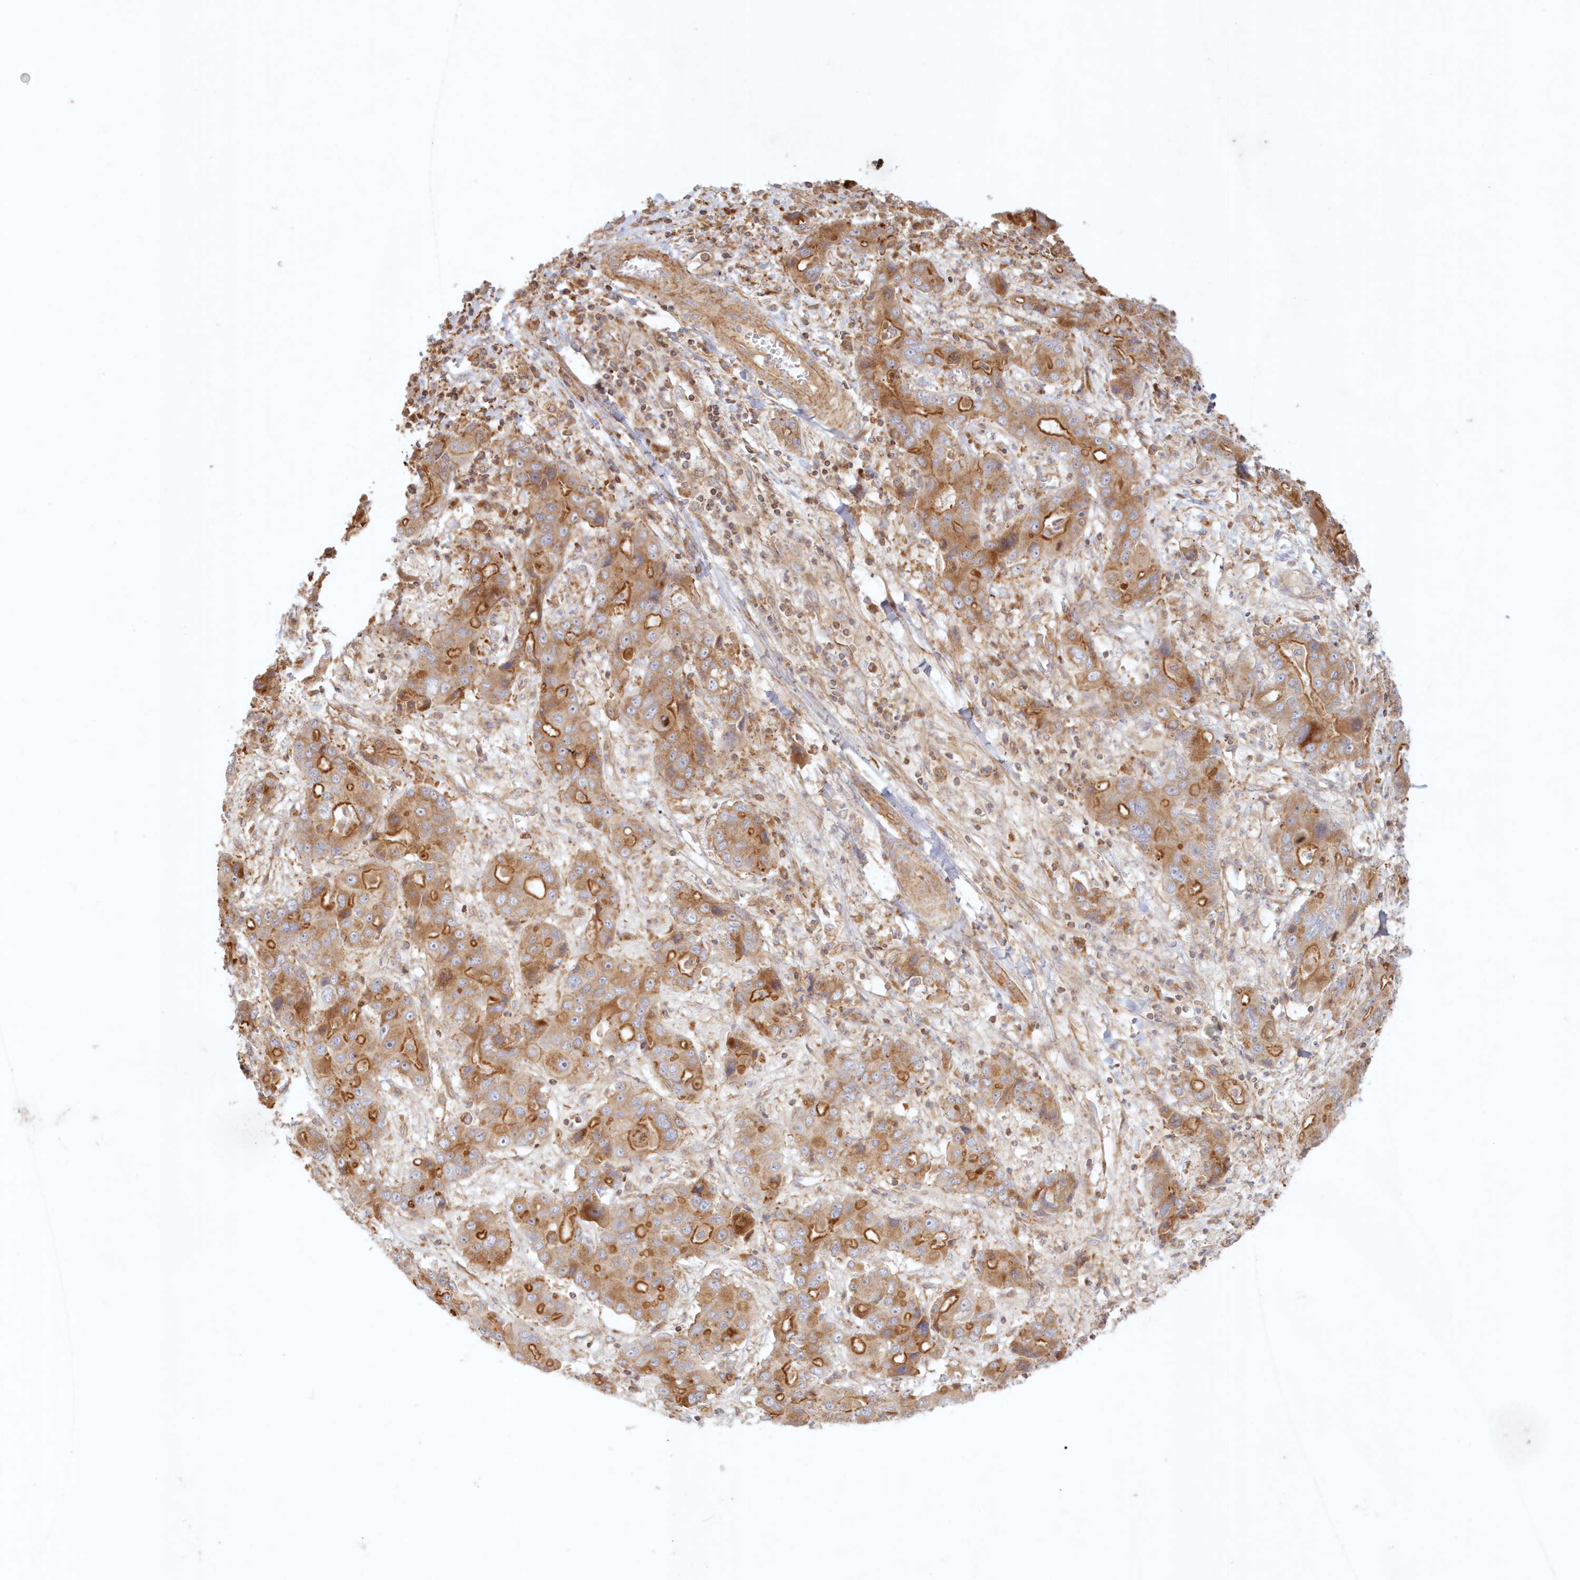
{"staining": {"intensity": "moderate", "quantity": ">75%", "location": "cytoplasmic/membranous"}, "tissue": "liver cancer", "cell_type": "Tumor cells", "image_type": "cancer", "snomed": [{"axis": "morphology", "description": "Cholangiocarcinoma"}, {"axis": "topography", "description": "Liver"}], "caption": "DAB (3,3'-diaminobenzidine) immunohistochemical staining of liver cancer reveals moderate cytoplasmic/membranous protein staining in about >75% of tumor cells.", "gene": "KIAA0232", "patient": {"sex": "male", "age": 67}}